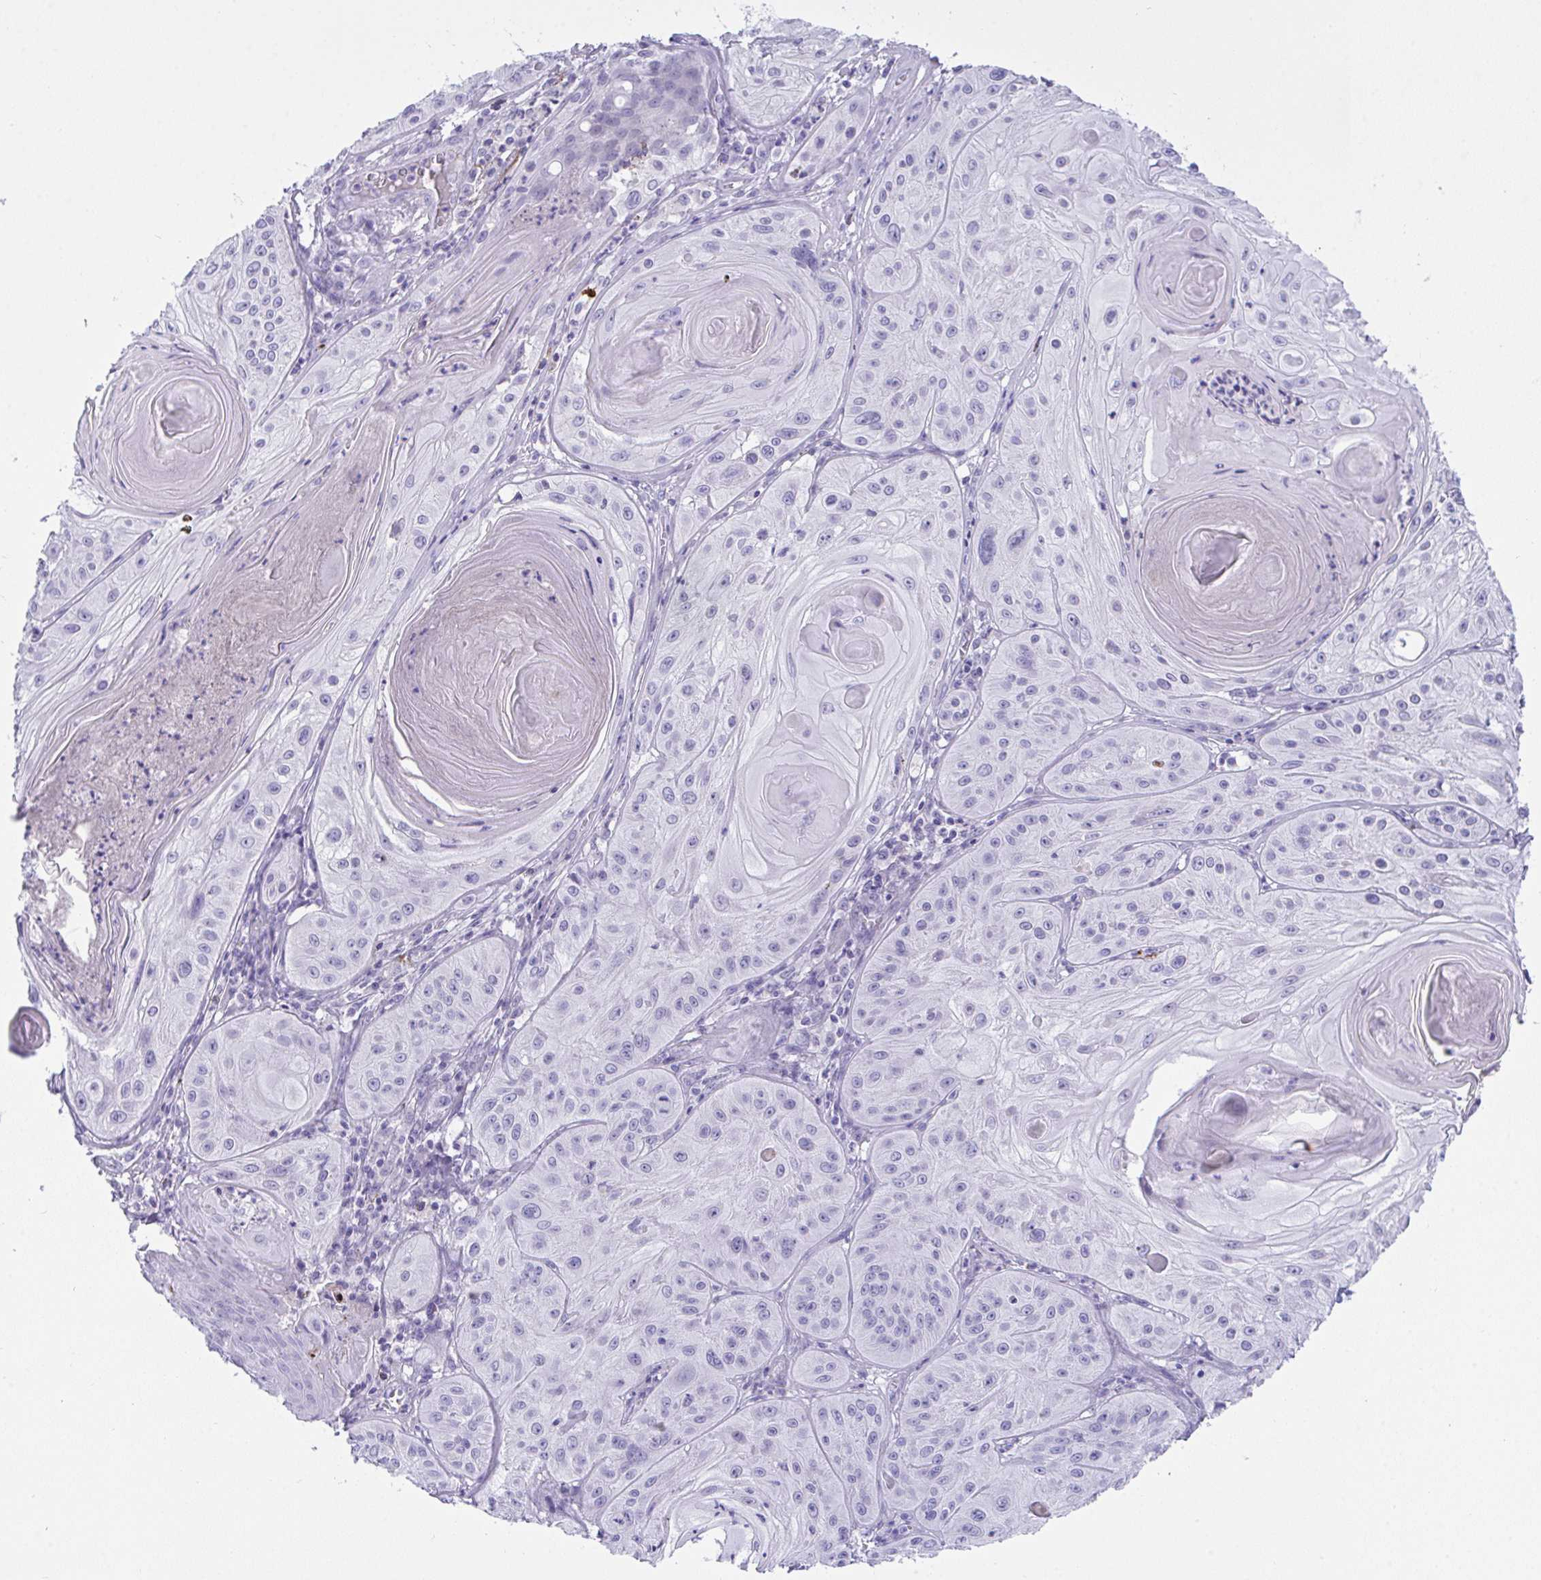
{"staining": {"intensity": "negative", "quantity": "none", "location": "none"}, "tissue": "skin cancer", "cell_type": "Tumor cells", "image_type": "cancer", "snomed": [{"axis": "morphology", "description": "Squamous cell carcinoma, NOS"}, {"axis": "topography", "description": "Skin"}], "caption": "Skin cancer (squamous cell carcinoma) was stained to show a protein in brown. There is no significant expression in tumor cells.", "gene": "KMT2E", "patient": {"sex": "male", "age": 85}}